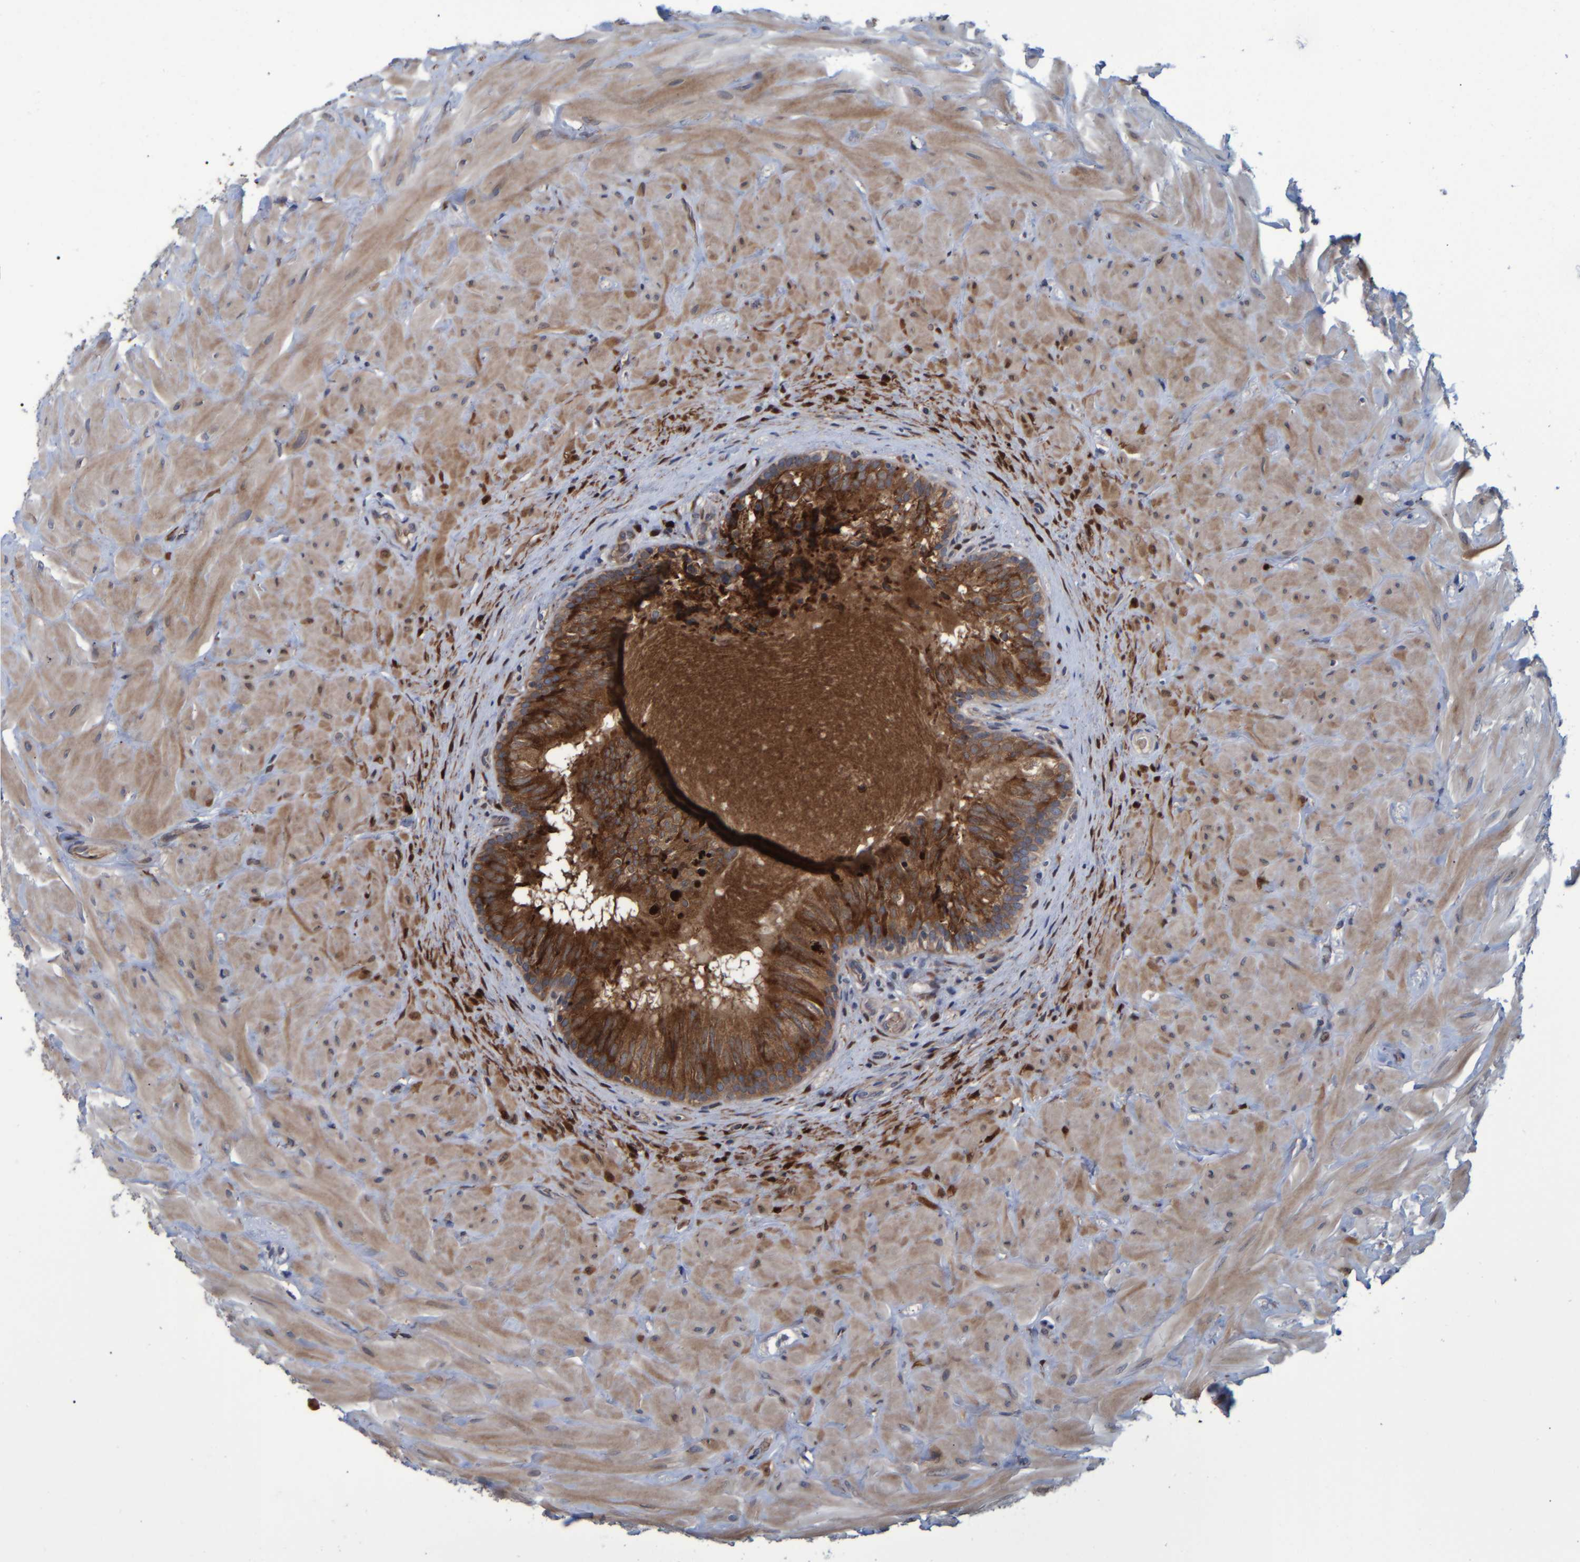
{"staining": {"intensity": "strong", "quantity": ">75%", "location": "cytoplasmic/membranous"}, "tissue": "epididymis", "cell_type": "Glandular cells", "image_type": "normal", "snomed": [{"axis": "morphology", "description": "Normal tissue, NOS"}, {"axis": "topography", "description": "Soft tissue"}, {"axis": "topography", "description": "Epididymis"}], "caption": "Glandular cells reveal high levels of strong cytoplasmic/membranous expression in about >75% of cells in normal epididymis.", "gene": "SPAG5", "patient": {"sex": "male", "age": 26}}